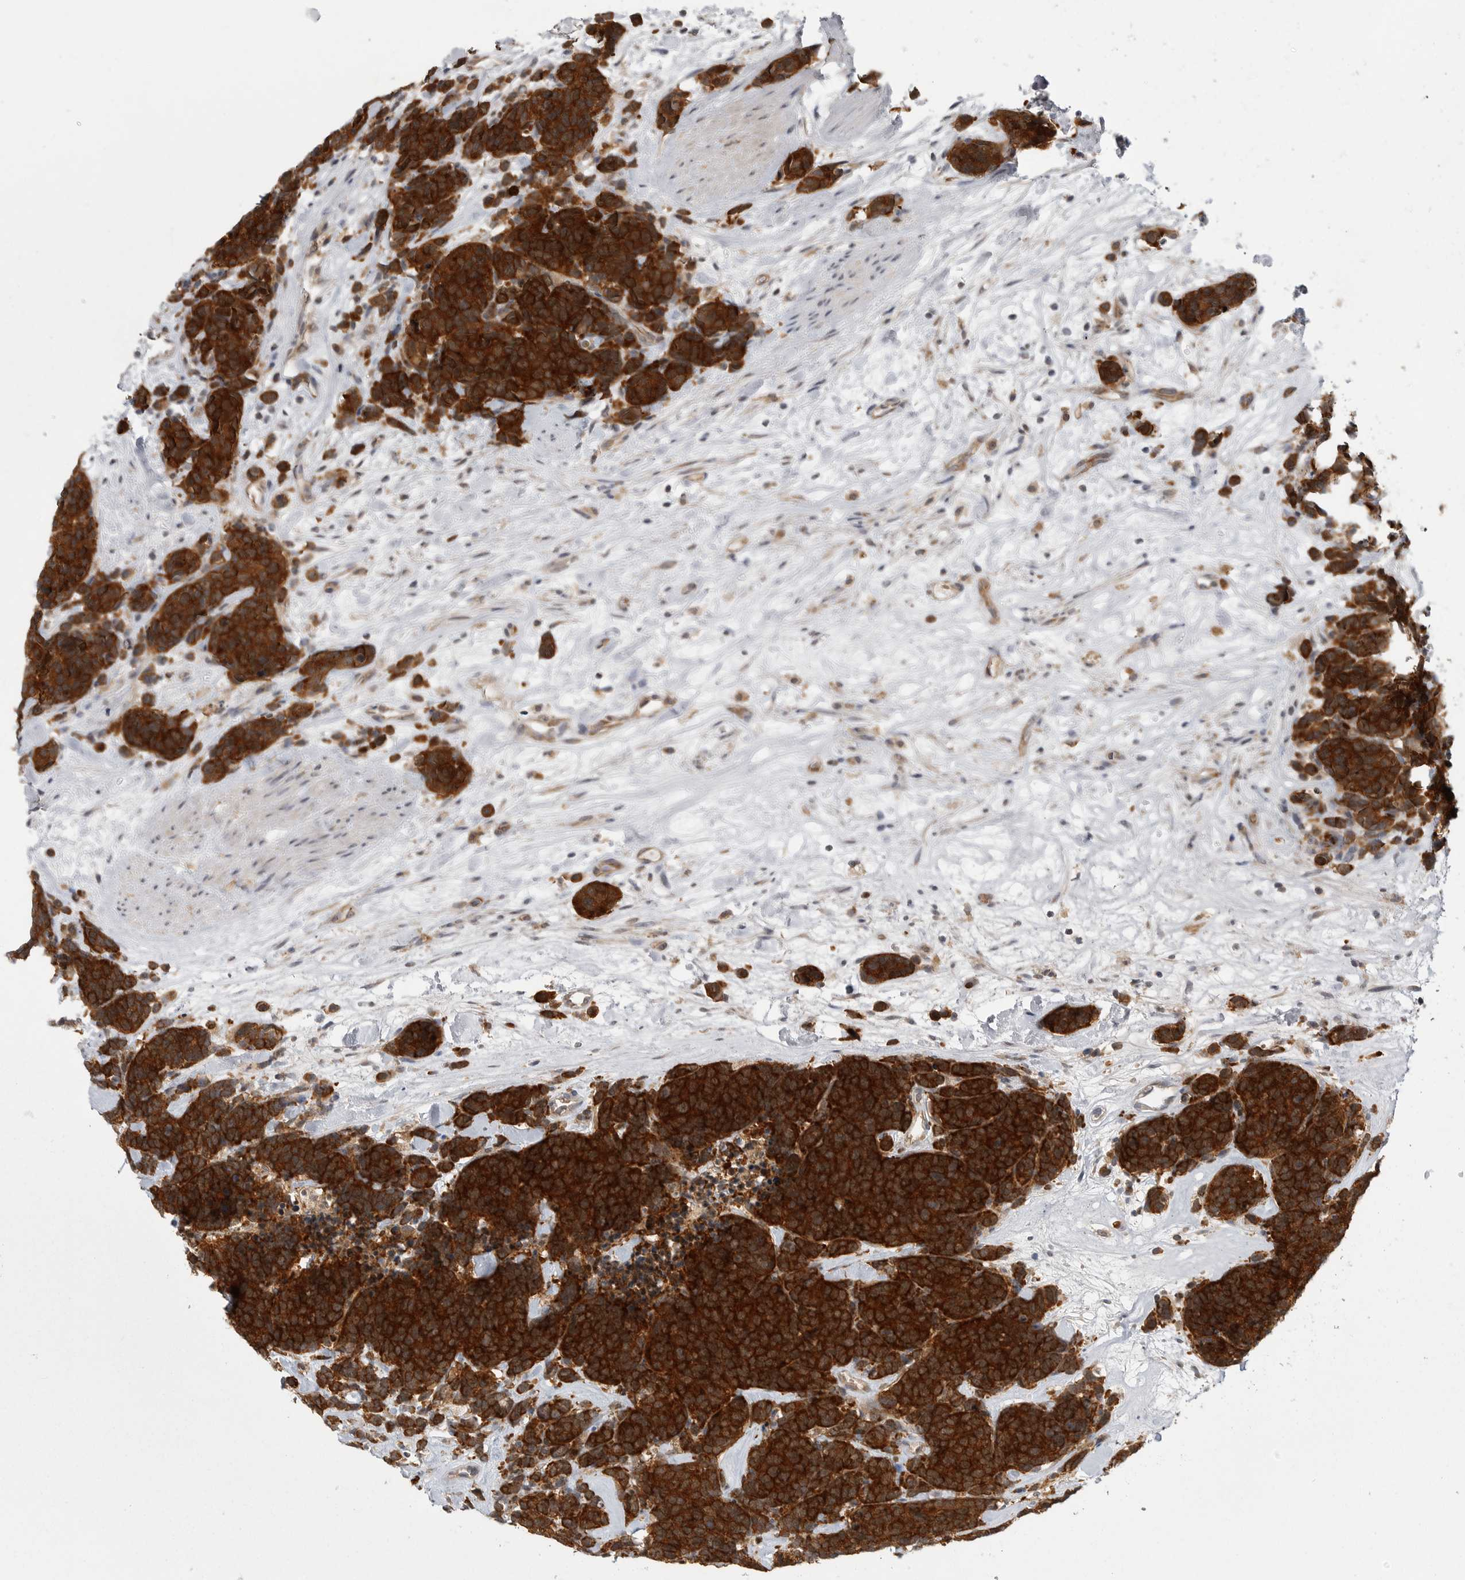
{"staining": {"intensity": "moderate", "quantity": ">75%", "location": "cytoplasmic/membranous"}, "tissue": "carcinoid", "cell_type": "Tumor cells", "image_type": "cancer", "snomed": [{"axis": "morphology", "description": "Carcinoma, NOS"}, {"axis": "morphology", "description": "Carcinoid, malignant, NOS"}, {"axis": "topography", "description": "Urinary bladder"}], "caption": "Immunohistochemical staining of carcinoma demonstrates moderate cytoplasmic/membranous protein positivity in about >75% of tumor cells.", "gene": "CACYBP", "patient": {"sex": "male", "age": 57}}